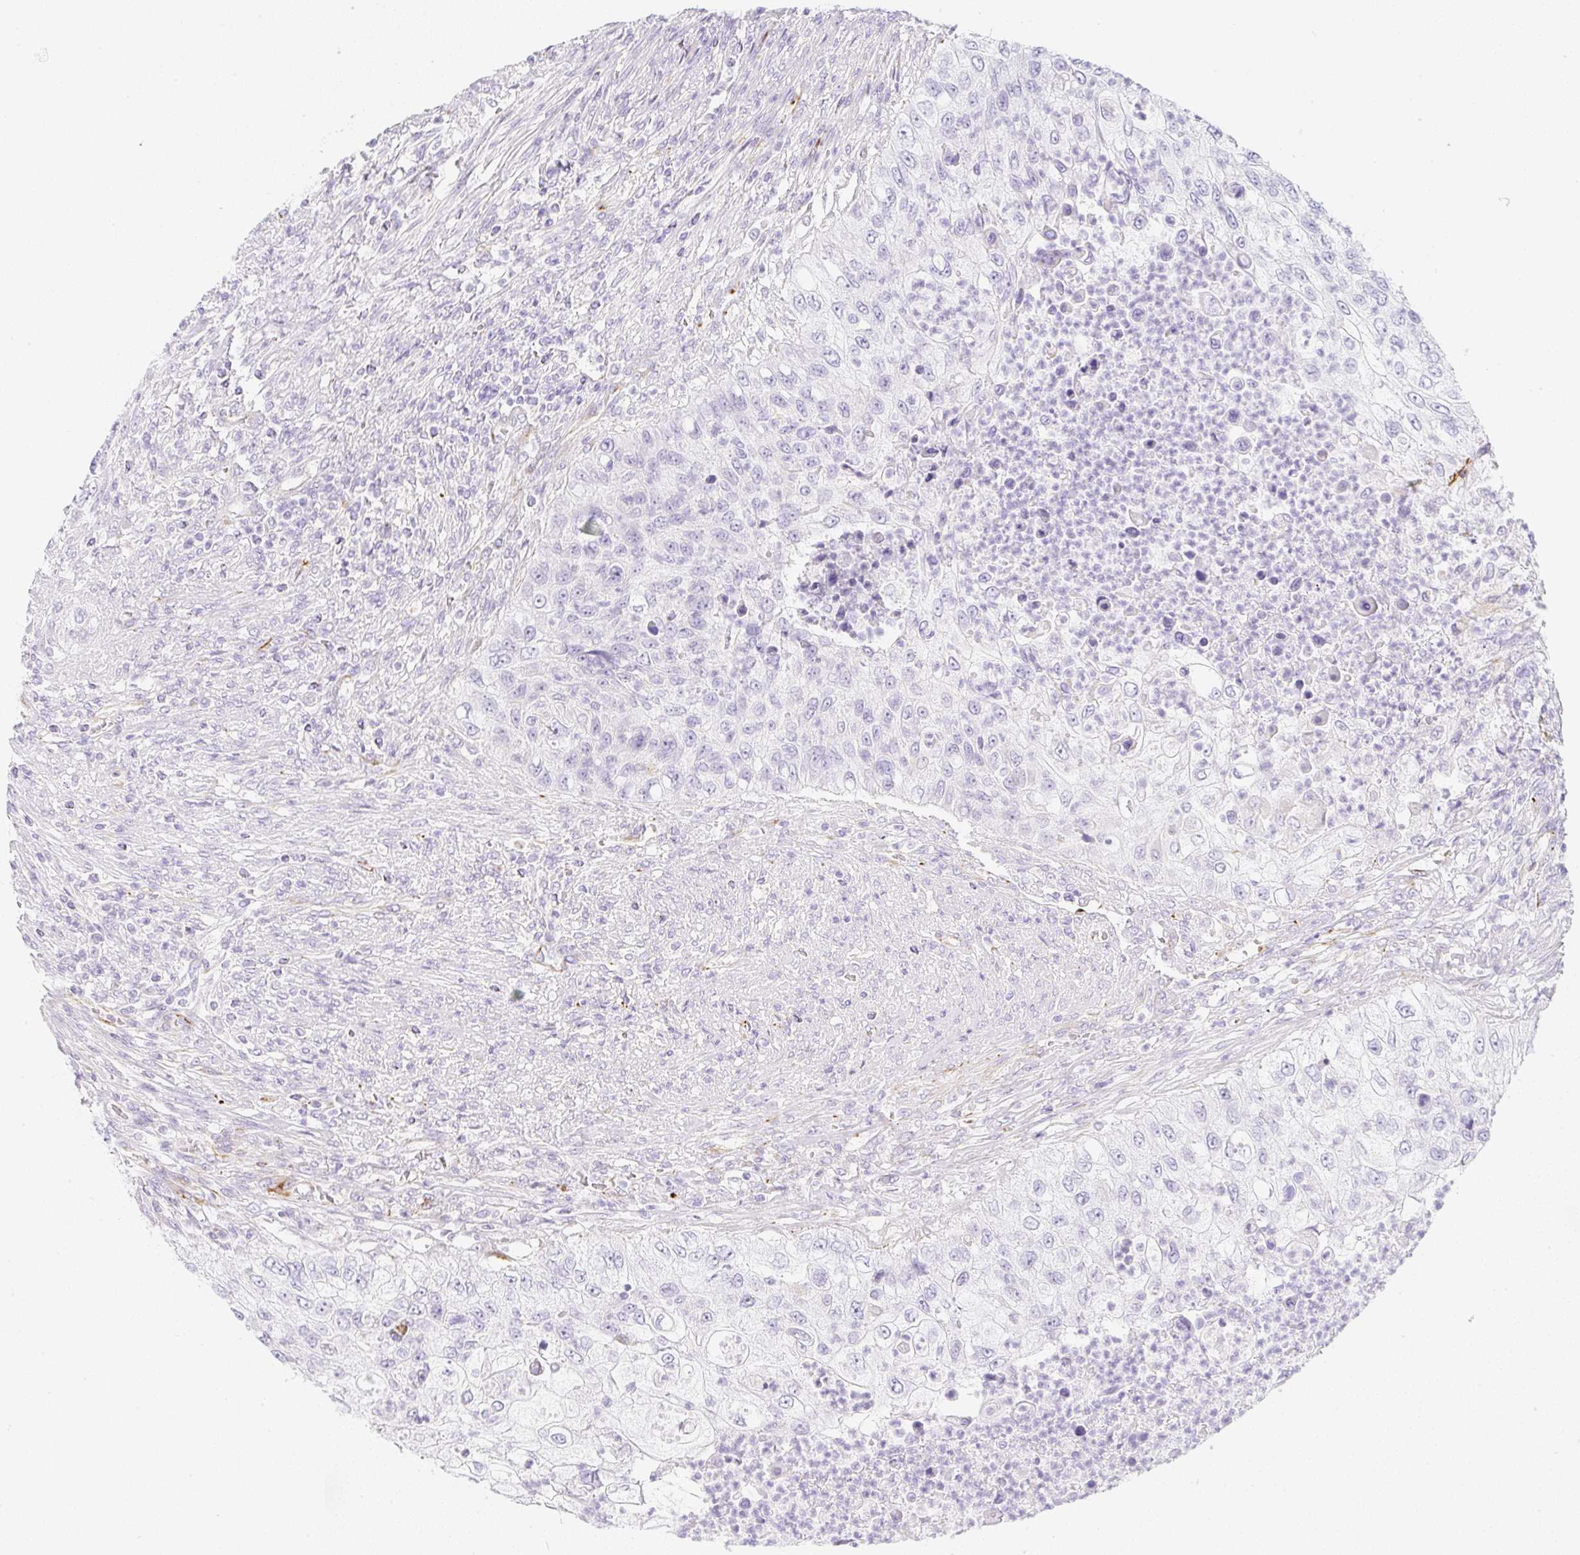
{"staining": {"intensity": "negative", "quantity": "none", "location": "none"}, "tissue": "urothelial cancer", "cell_type": "Tumor cells", "image_type": "cancer", "snomed": [{"axis": "morphology", "description": "Urothelial carcinoma, High grade"}, {"axis": "topography", "description": "Urinary bladder"}], "caption": "Tumor cells are negative for protein expression in human urothelial cancer.", "gene": "ZNF689", "patient": {"sex": "female", "age": 60}}